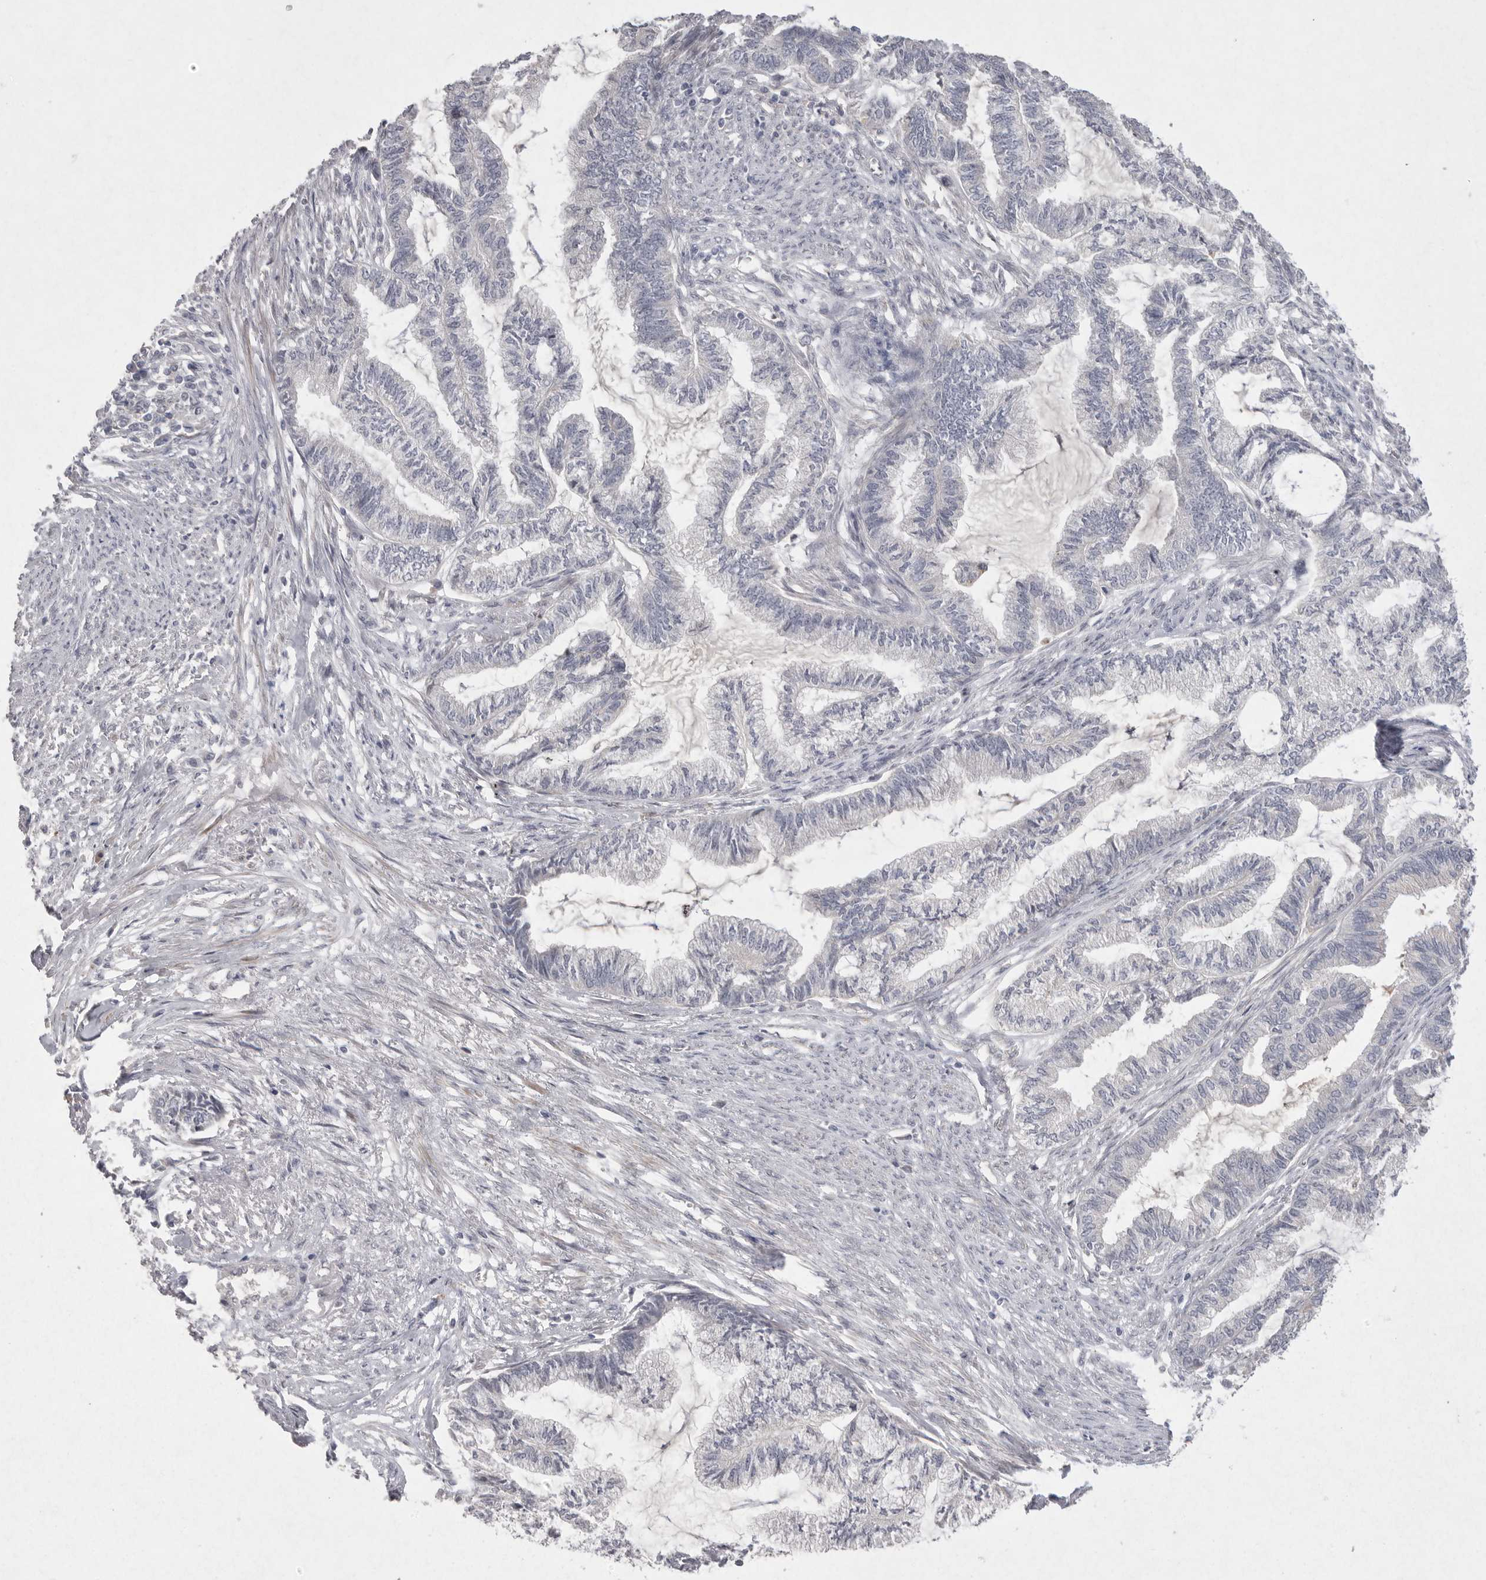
{"staining": {"intensity": "negative", "quantity": "none", "location": "none"}, "tissue": "endometrial cancer", "cell_type": "Tumor cells", "image_type": "cancer", "snomed": [{"axis": "morphology", "description": "Adenocarcinoma, NOS"}, {"axis": "topography", "description": "Endometrium"}], "caption": "This is a histopathology image of immunohistochemistry staining of endometrial cancer (adenocarcinoma), which shows no expression in tumor cells. (DAB IHC visualized using brightfield microscopy, high magnification).", "gene": "VANGL2", "patient": {"sex": "female", "age": 86}}